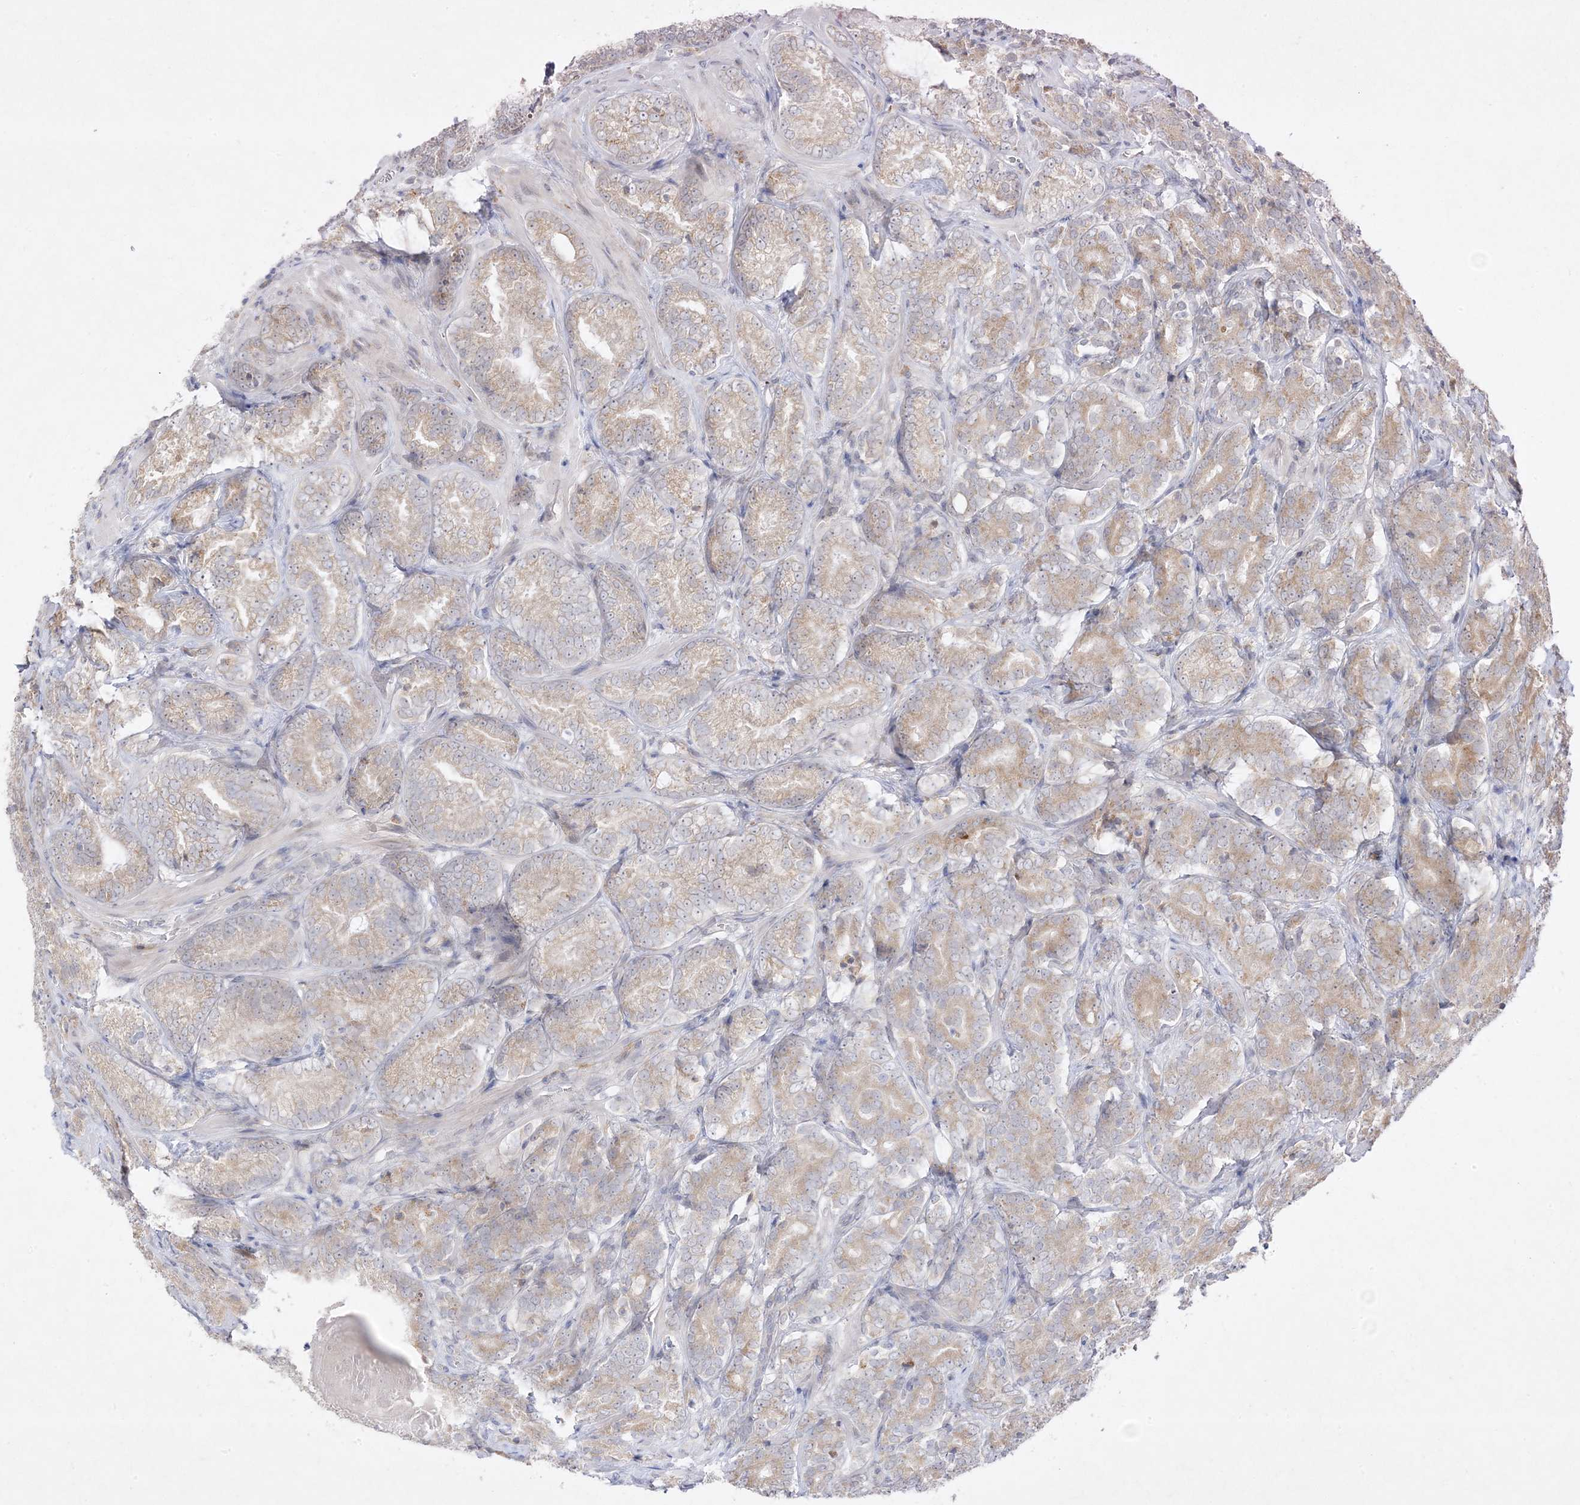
{"staining": {"intensity": "weak", "quantity": ">75%", "location": "cytoplasmic/membranous"}, "tissue": "prostate cancer", "cell_type": "Tumor cells", "image_type": "cancer", "snomed": [{"axis": "morphology", "description": "Adenocarcinoma, High grade"}, {"axis": "topography", "description": "Prostate"}], "caption": "Protein expression analysis of human prostate high-grade adenocarcinoma reveals weak cytoplasmic/membranous expression in approximately >75% of tumor cells.", "gene": "C2CD2", "patient": {"sex": "male", "age": 66}}